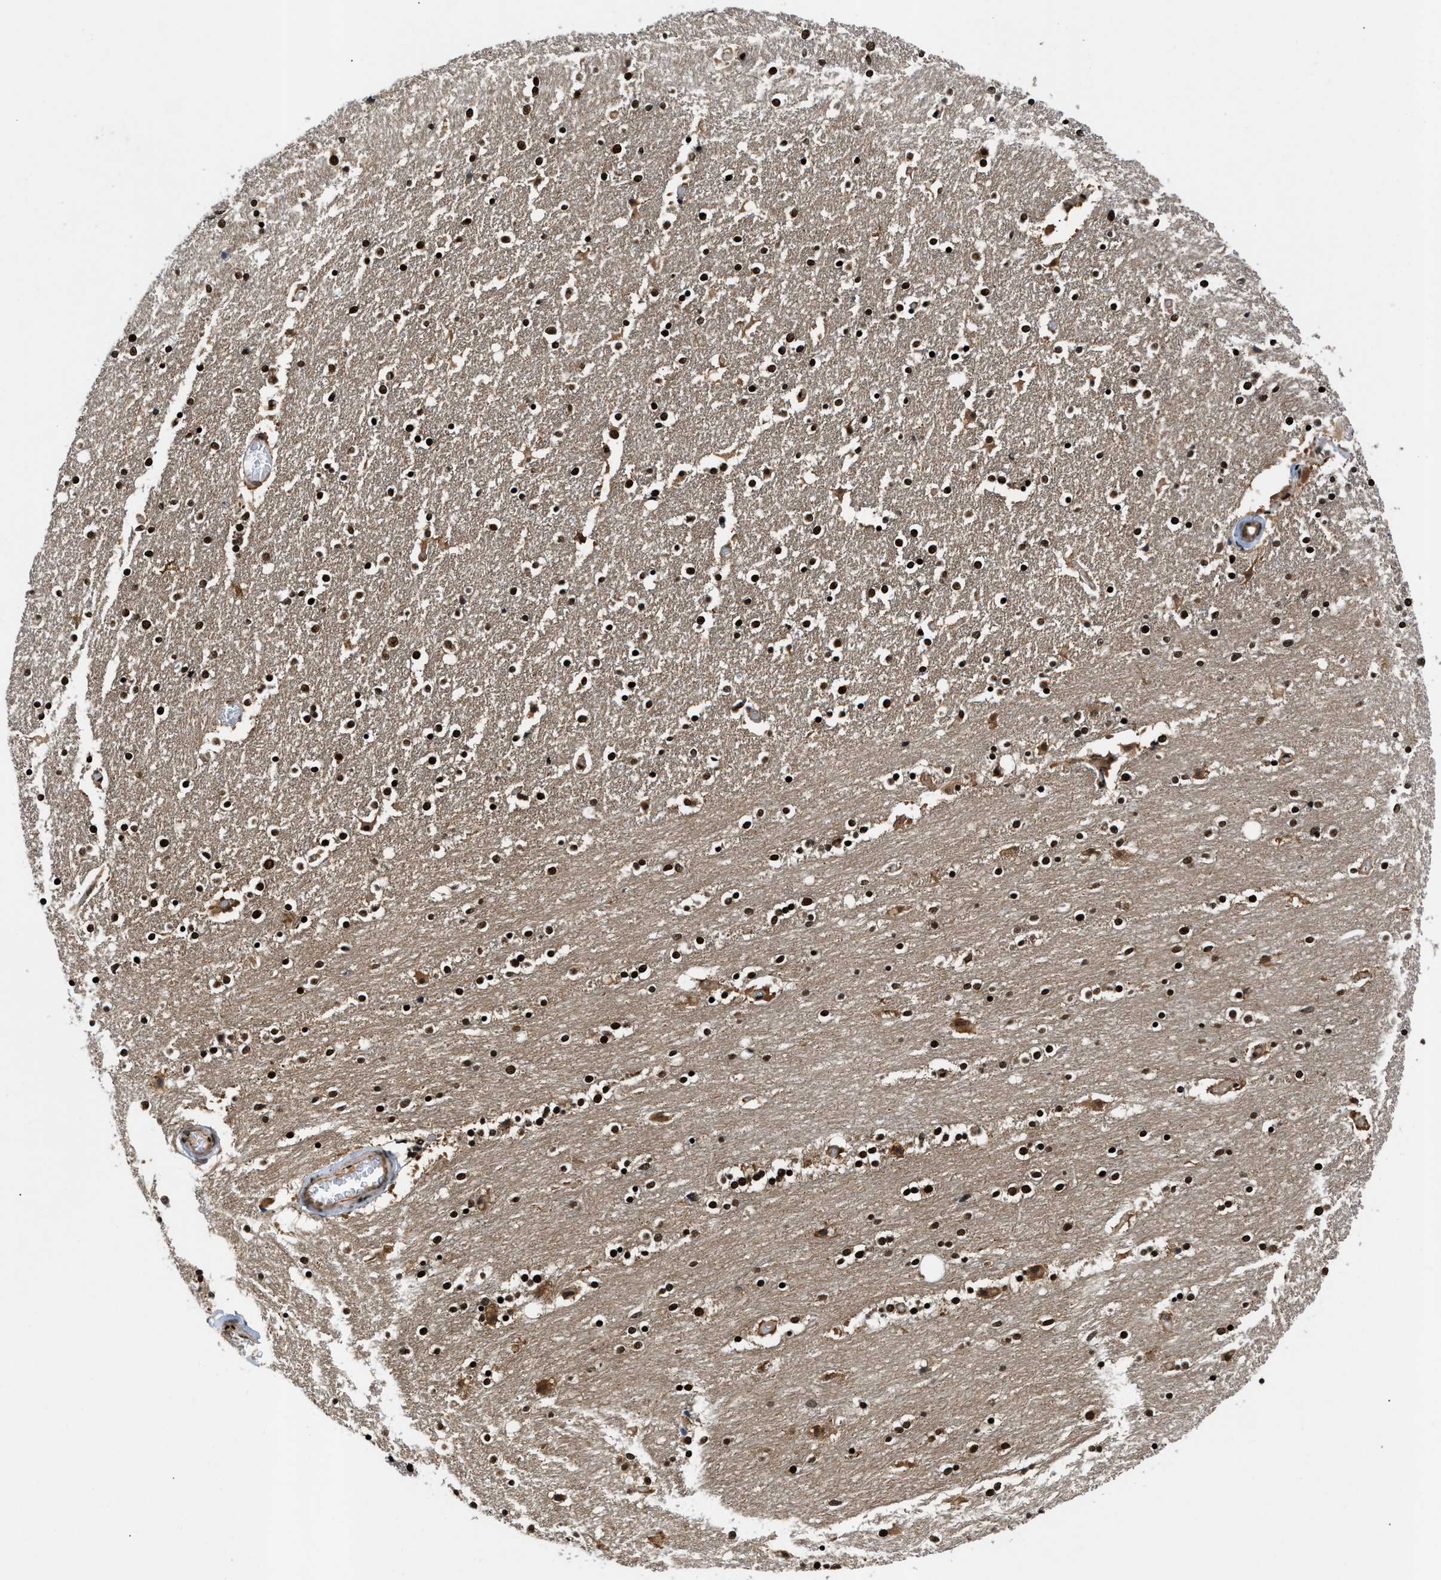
{"staining": {"intensity": "strong", "quantity": ">75%", "location": "nuclear"}, "tissue": "caudate", "cell_type": "Glial cells", "image_type": "normal", "snomed": [{"axis": "morphology", "description": "Normal tissue, NOS"}, {"axis": "topography", "description": "Lateral ventricle wall"}], "caption": "DAB (3,3'-diaminobenzidine) immunohistochemical staining of unremarkable caudate shows strong nuclear protein expression in about >75% of glial cells. Nuclei are stained in blue.", "gene": "SAFB", "patient": {"sex": "female", "age": 54}}